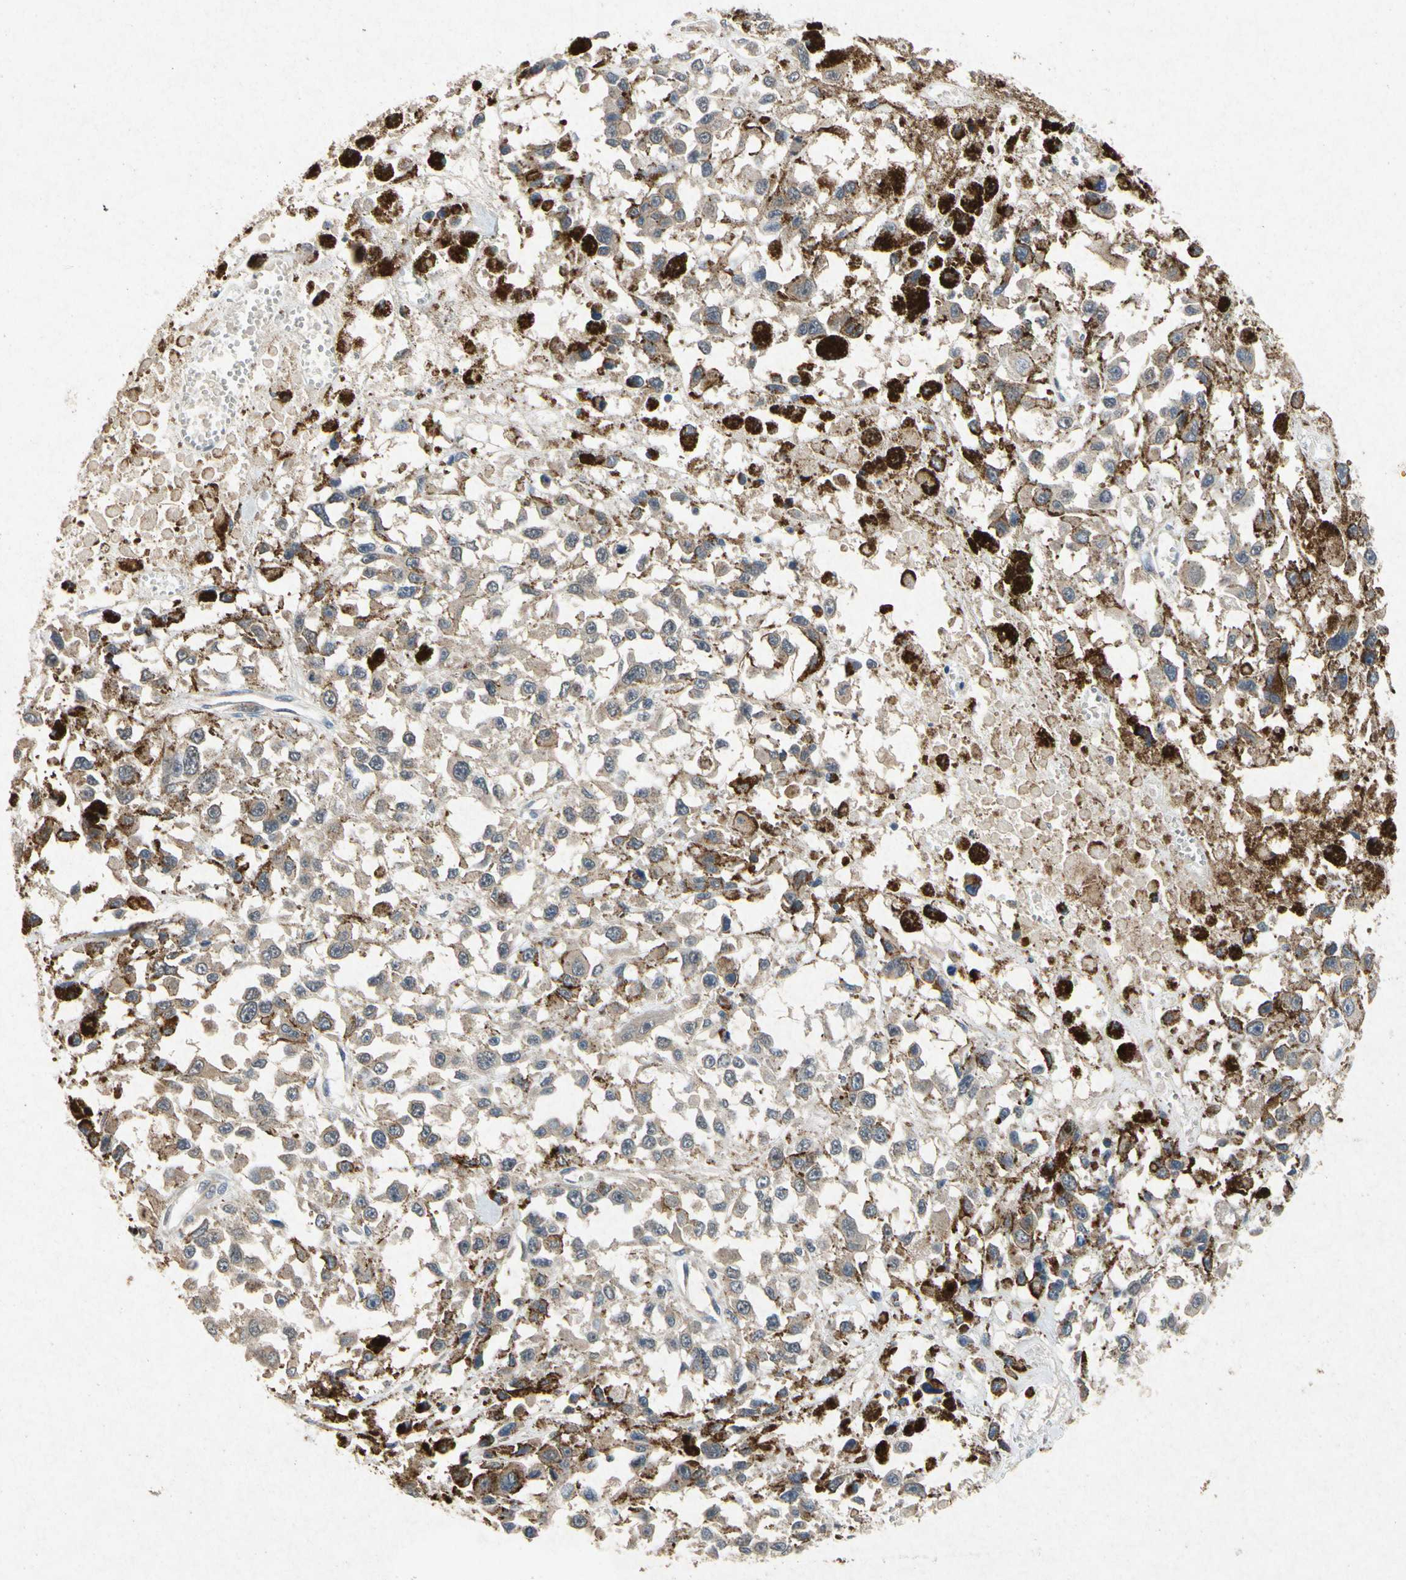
{"staining": {"intensity": "weak", "quantity": ">75%", "location": "cytoplasmic/membranous"}, "tissue": "melanoma", "cell_type": "Tumor cells", "image_type": "cancer", "snomed": [{"axis": "morphology", "description": "Malignant melanoma, Metastatic site"}, {"axis": "topography", "description": "Lymph node"}], "caption": "Melanoma stained for a protein (brown) demonstrates weak cytoplasmic/membranous positive expression in approximately >75% of tumor cells.", "gene": "RPS6KA1", "patient": {"sex": "male", "age": 59}}